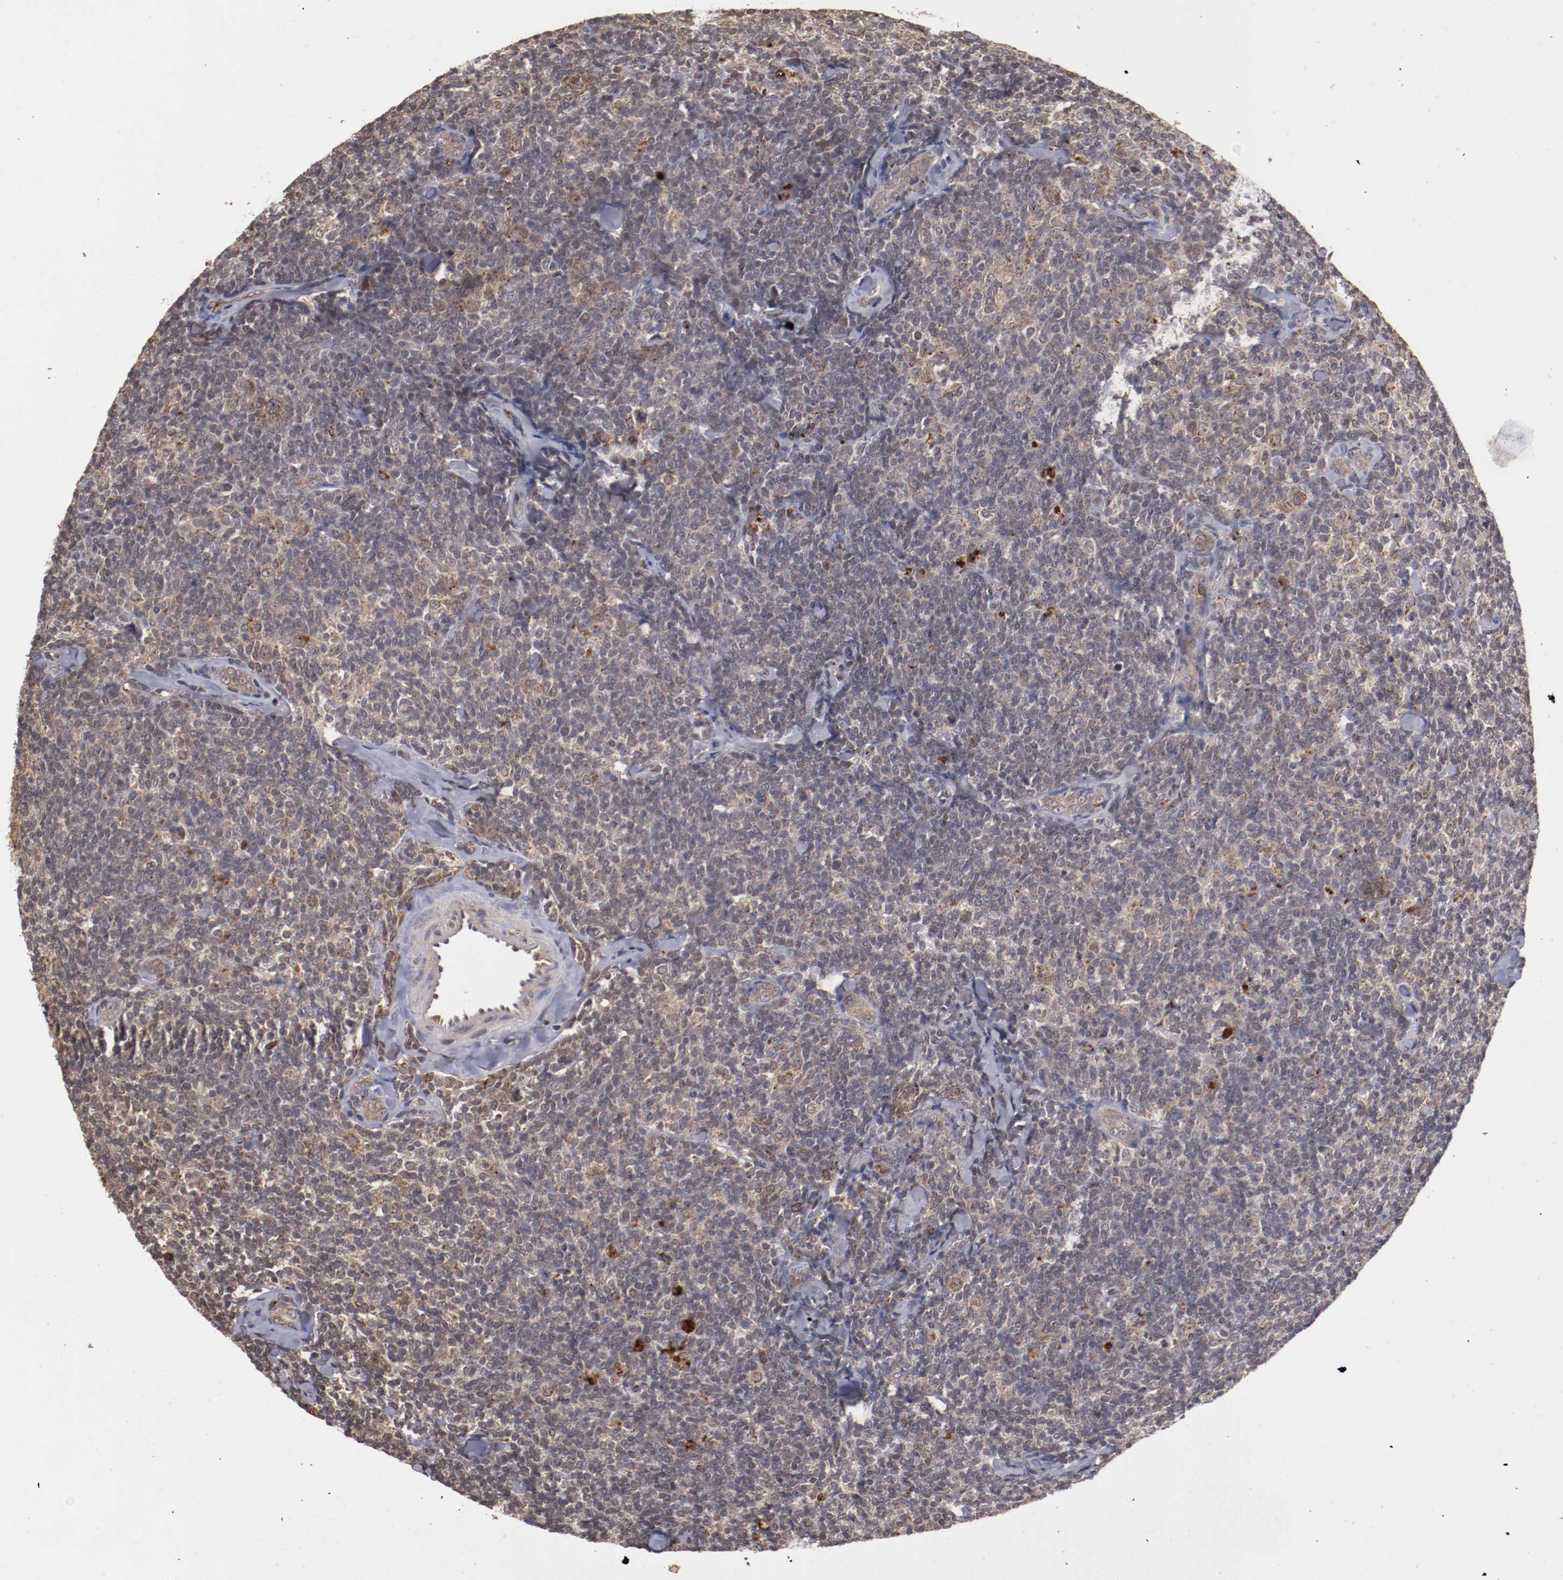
{"staining": {"intensity": "weak", "quantity": ">75%", "location": "cytoplasmic/membranous"}, "tissue": "lymphoma", "cell_type": "Tumor cells", "image_type": "cancer", "snomed": [{"axis": "morphology", "description": "Malignant lymphoma, non-Hodgkin's type, Low grade"}, {"axis": "topography", "description": "Lymph node"}], "caption": "Low-grade malignant lymphoma, non-Hodgkin's type stained for a protein (brown) demonstrates weak cytoplasmic/membranous positive positivity in about >75% of tumor cells.", "gene": "TENM1", "patient": {"sex": "female", "age": 56}}